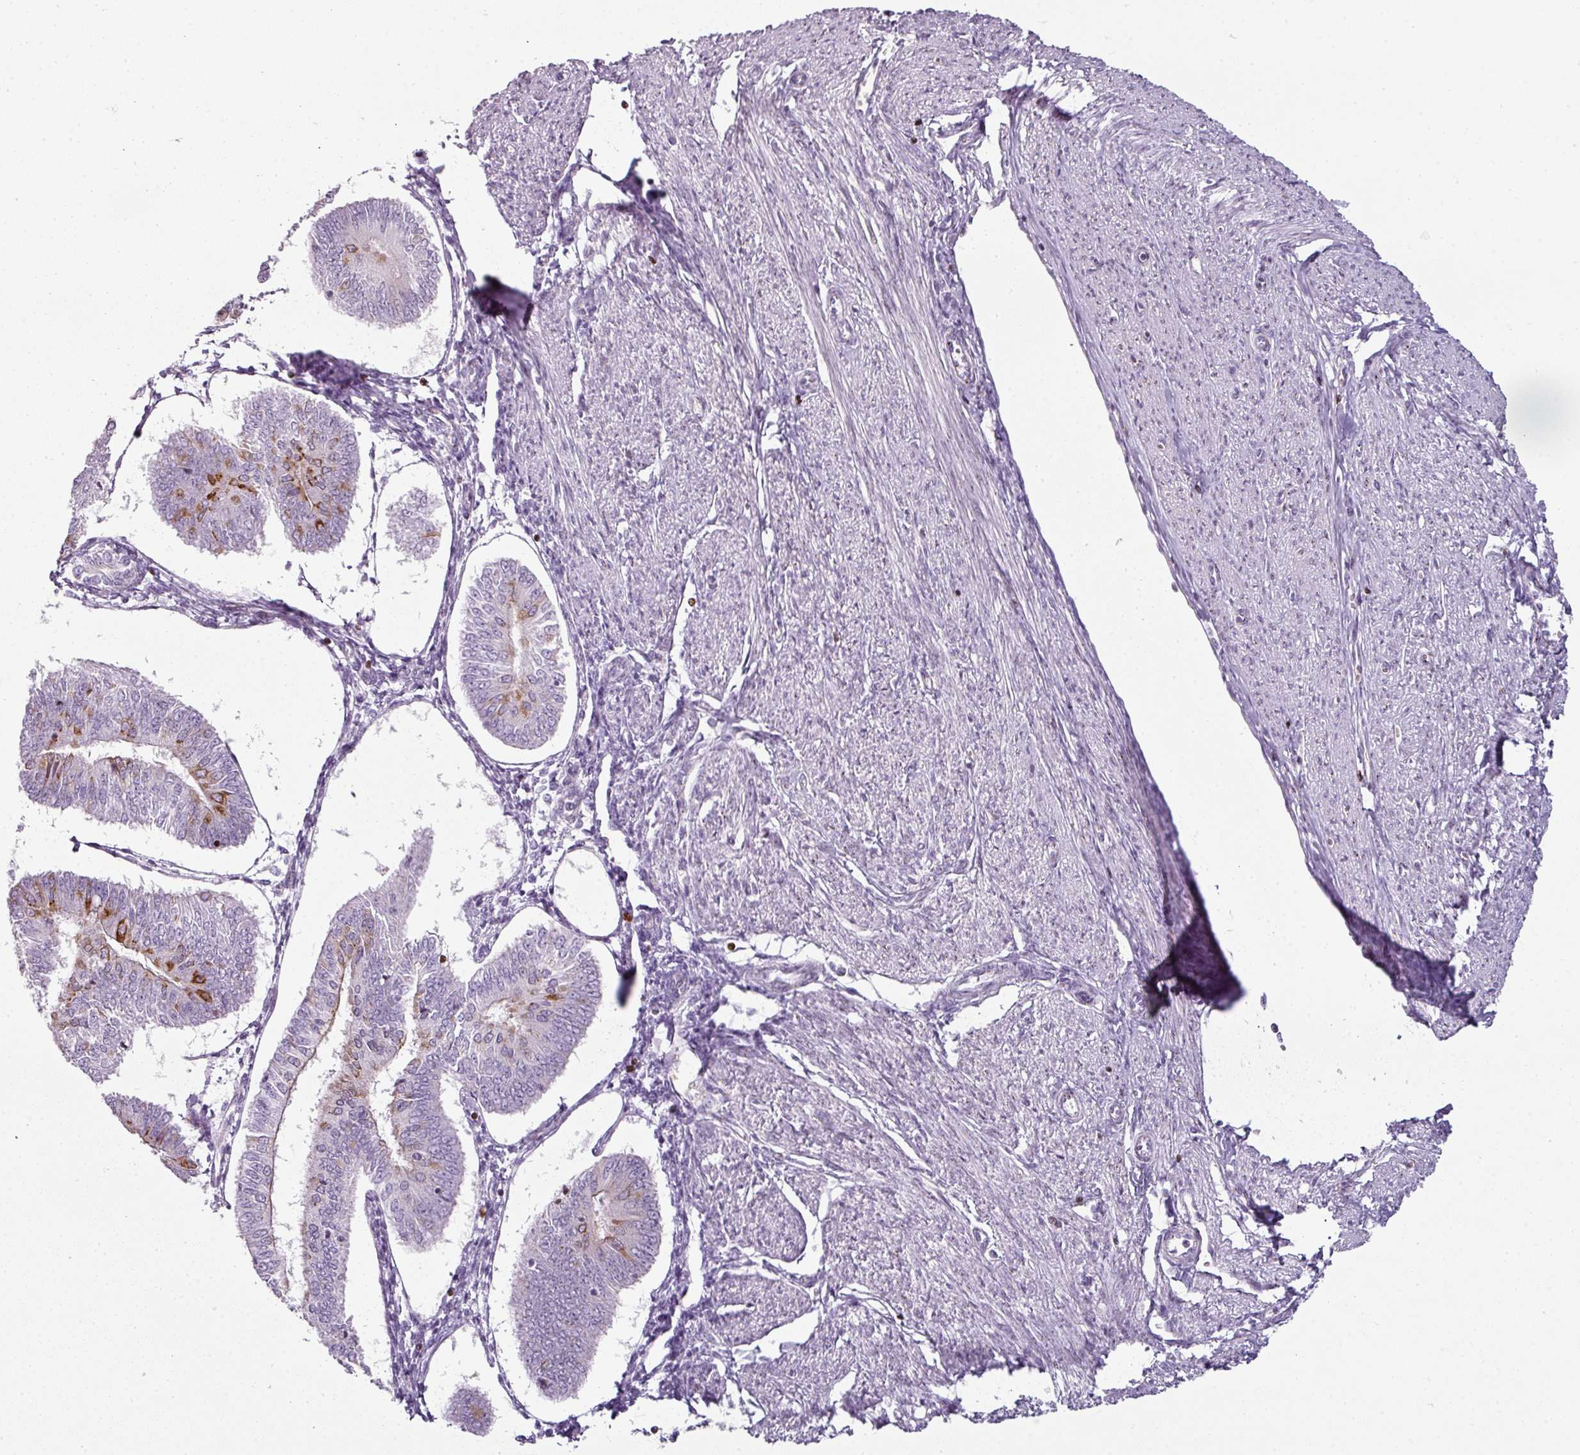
{"staining": {"intensity": "strong", "quantity": "<25%", "location": "cytoplasmic/membranous"}, "tissue": "endometrial cancer", "cell_type": "Tumor cells", "image_type": "cancer", "snomed": [{"axis": "morphology", "description": "Adenocarcinoma, NOS"}, {"axis": "topography", "description": "Endometrium"}], "caption": "Human endometrial cancer (adenocarcinoma) stained with a protein marker reveals strong staining in tumor cells.", "gene": "SYT8", "patient": {"sex": "female", "age": 58}}